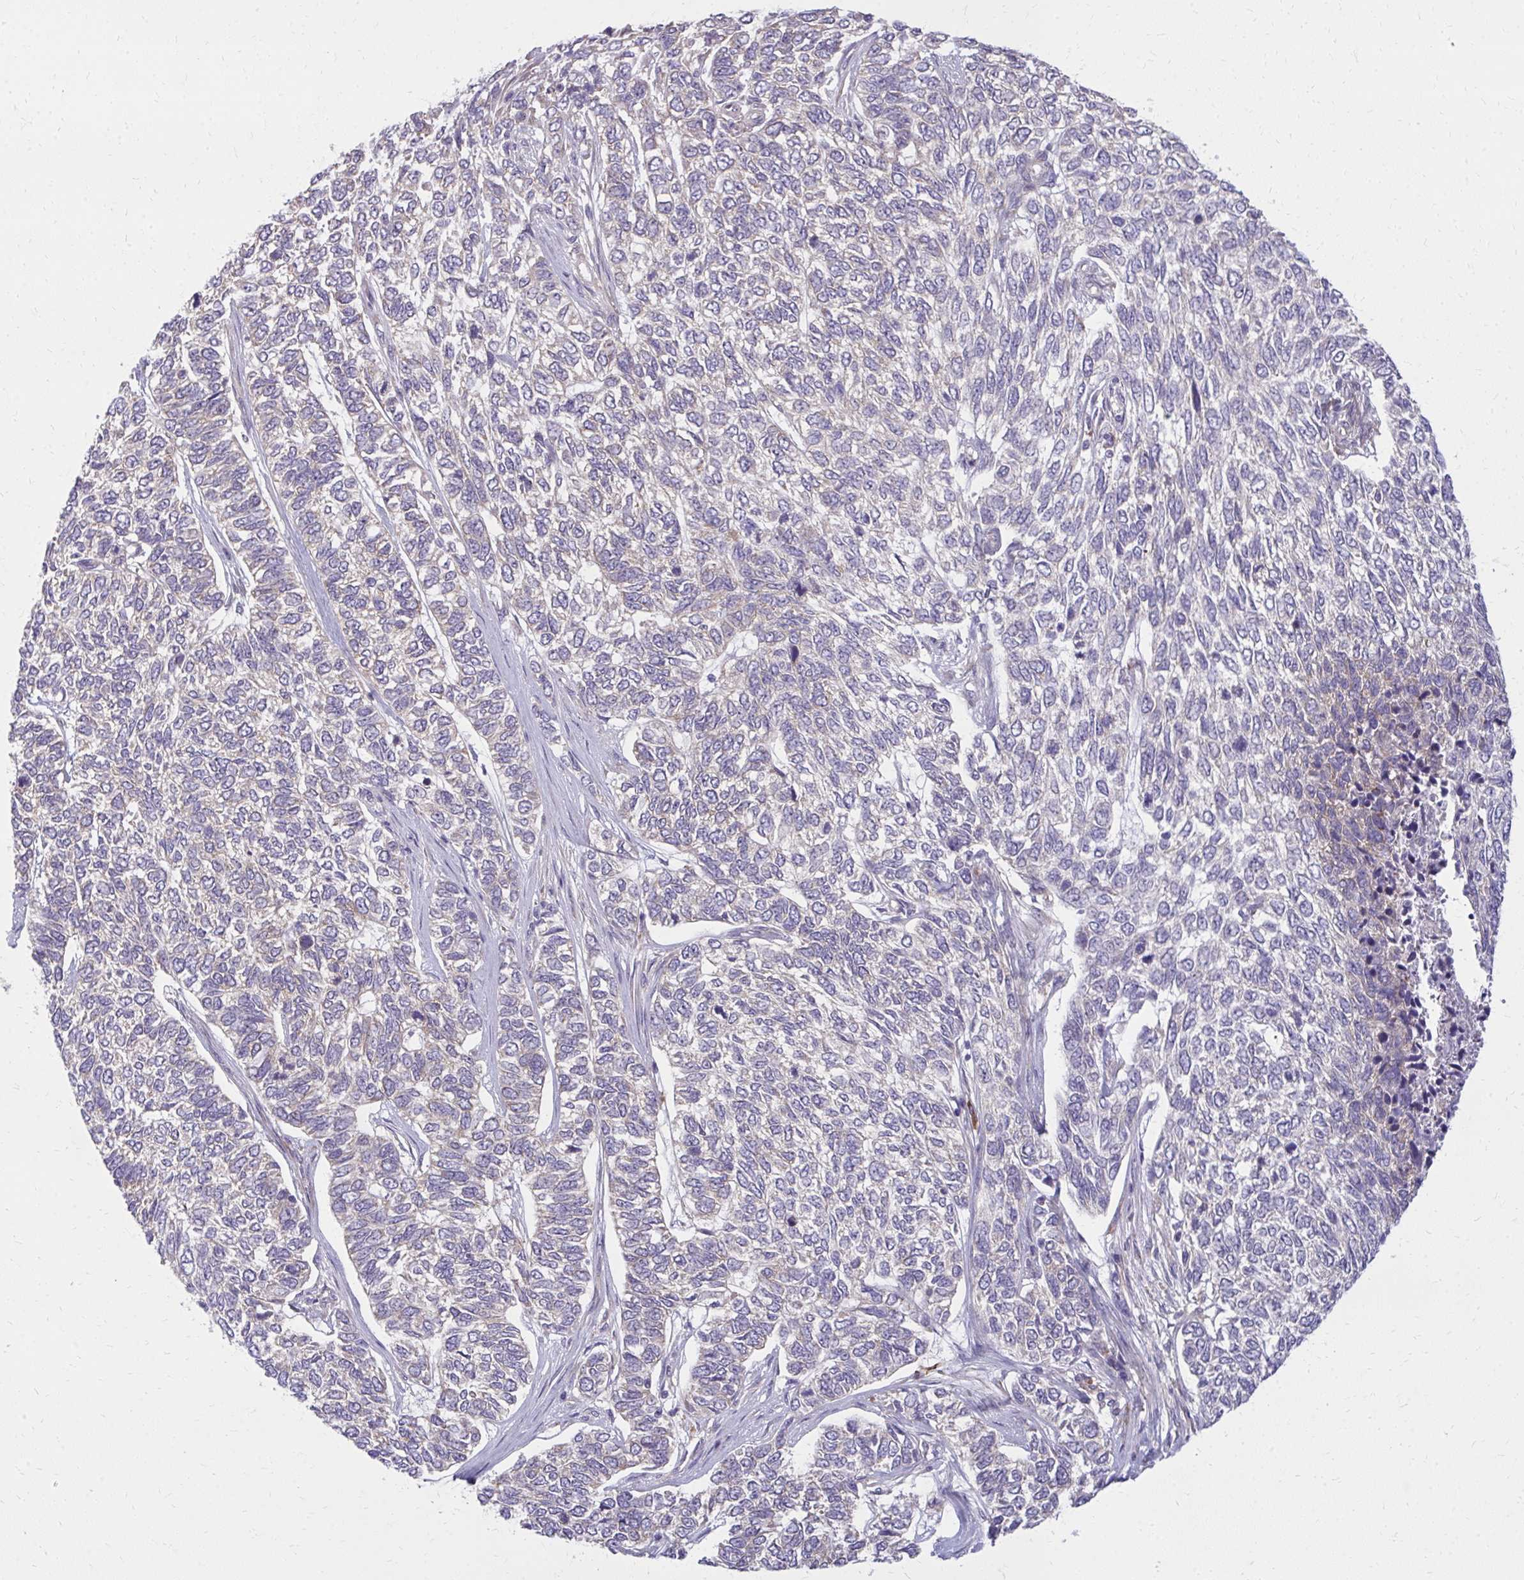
{"staining": {"intensity": "negative", "quantity": "none", "location": "none"}, "tissue": "skin cancer", "cell_type": "Tumor cells", "image_type": "cancer", "snomed": [{"axis": "morphology", "description": "Basal cell carcinoma"}, {"axis": "topography", "description": "Skin"}], "caption": "A high-resolution histopathology image shows immunohistochemistry (IHC) staining of skin basal cell carcinoma, which reveals no significant positivity in tumor cells.", "gene": "CEMP1", "patient": {"sex": "female", "age": 65}}